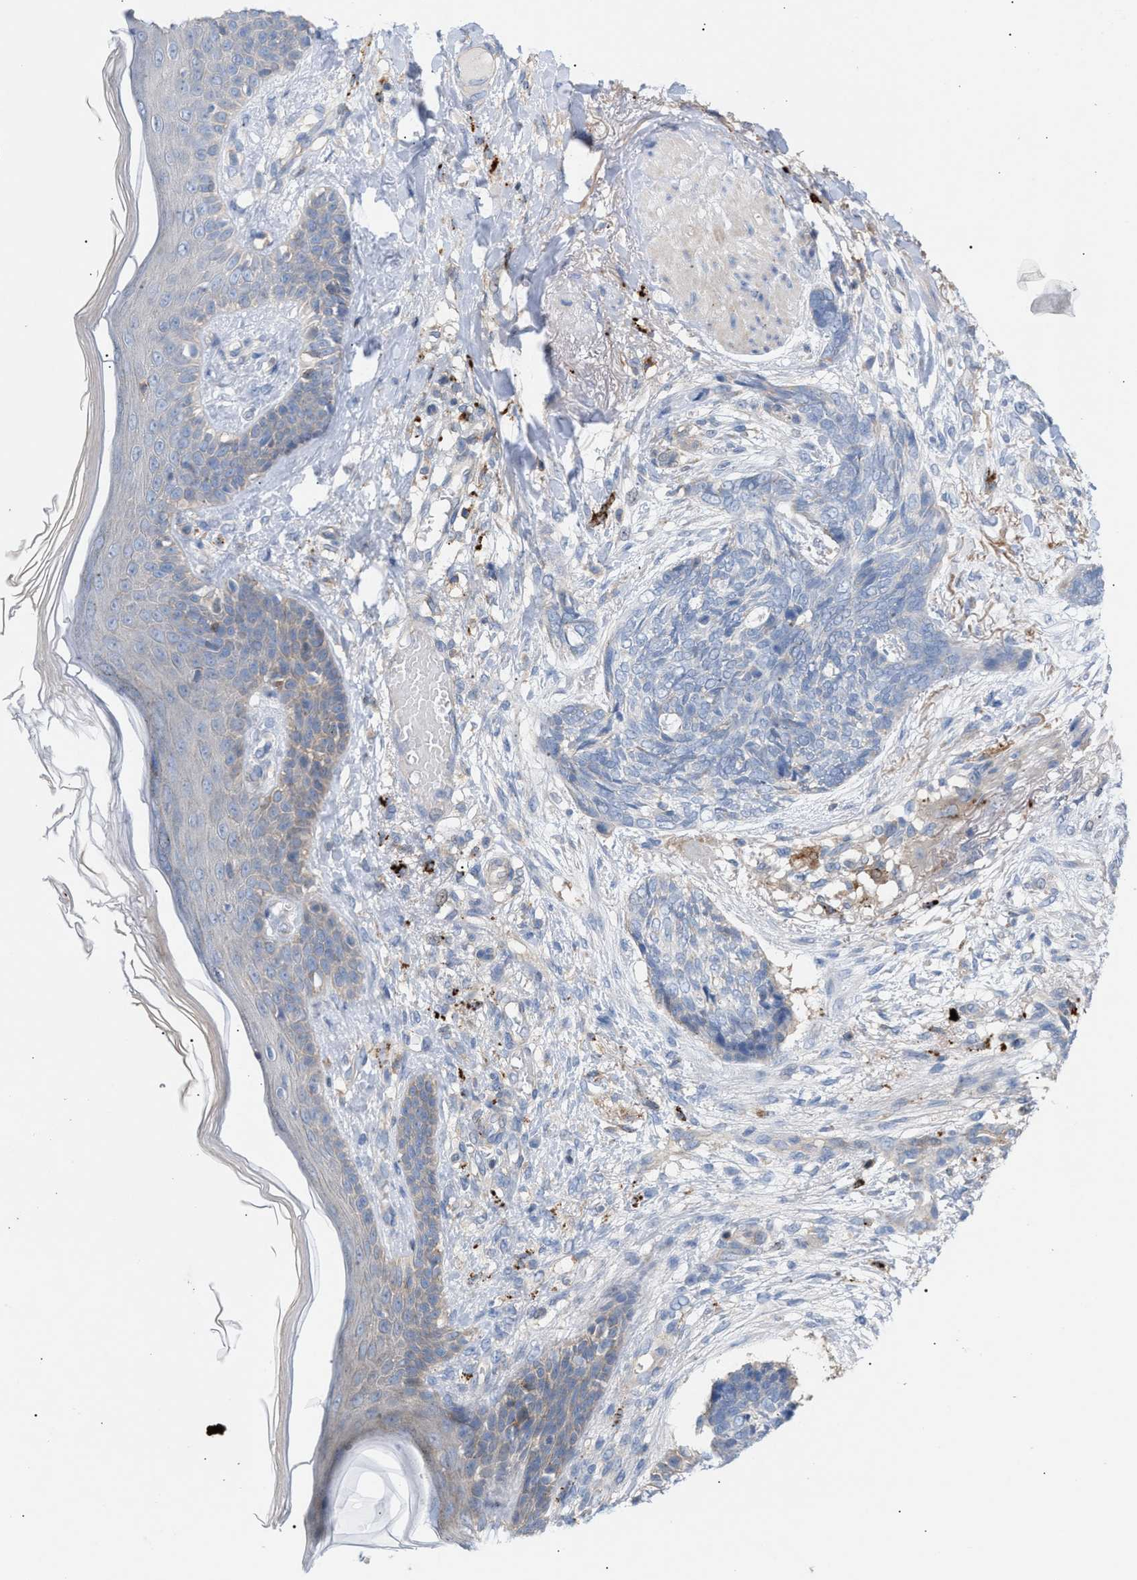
{"staining": {"intensity": "negative", "quantity": "none", "location": "none"}, "tissue": "skin cancer", "cell_type": "Tumor cells", "image_type": "cancer", "snomed": [{"axis": "morphology", "description": "Basal cell carcinoma"}, {"axis": "topography", "description": "Skin"}], "caption": "Immunohistochemistry micrograph of skin basal cell carcinoma stained for a protein (brown), which demonstrates no positivity in tumor cells.", "gene": "MBTD1", "patient": {"sex": "female", "age": 84}}